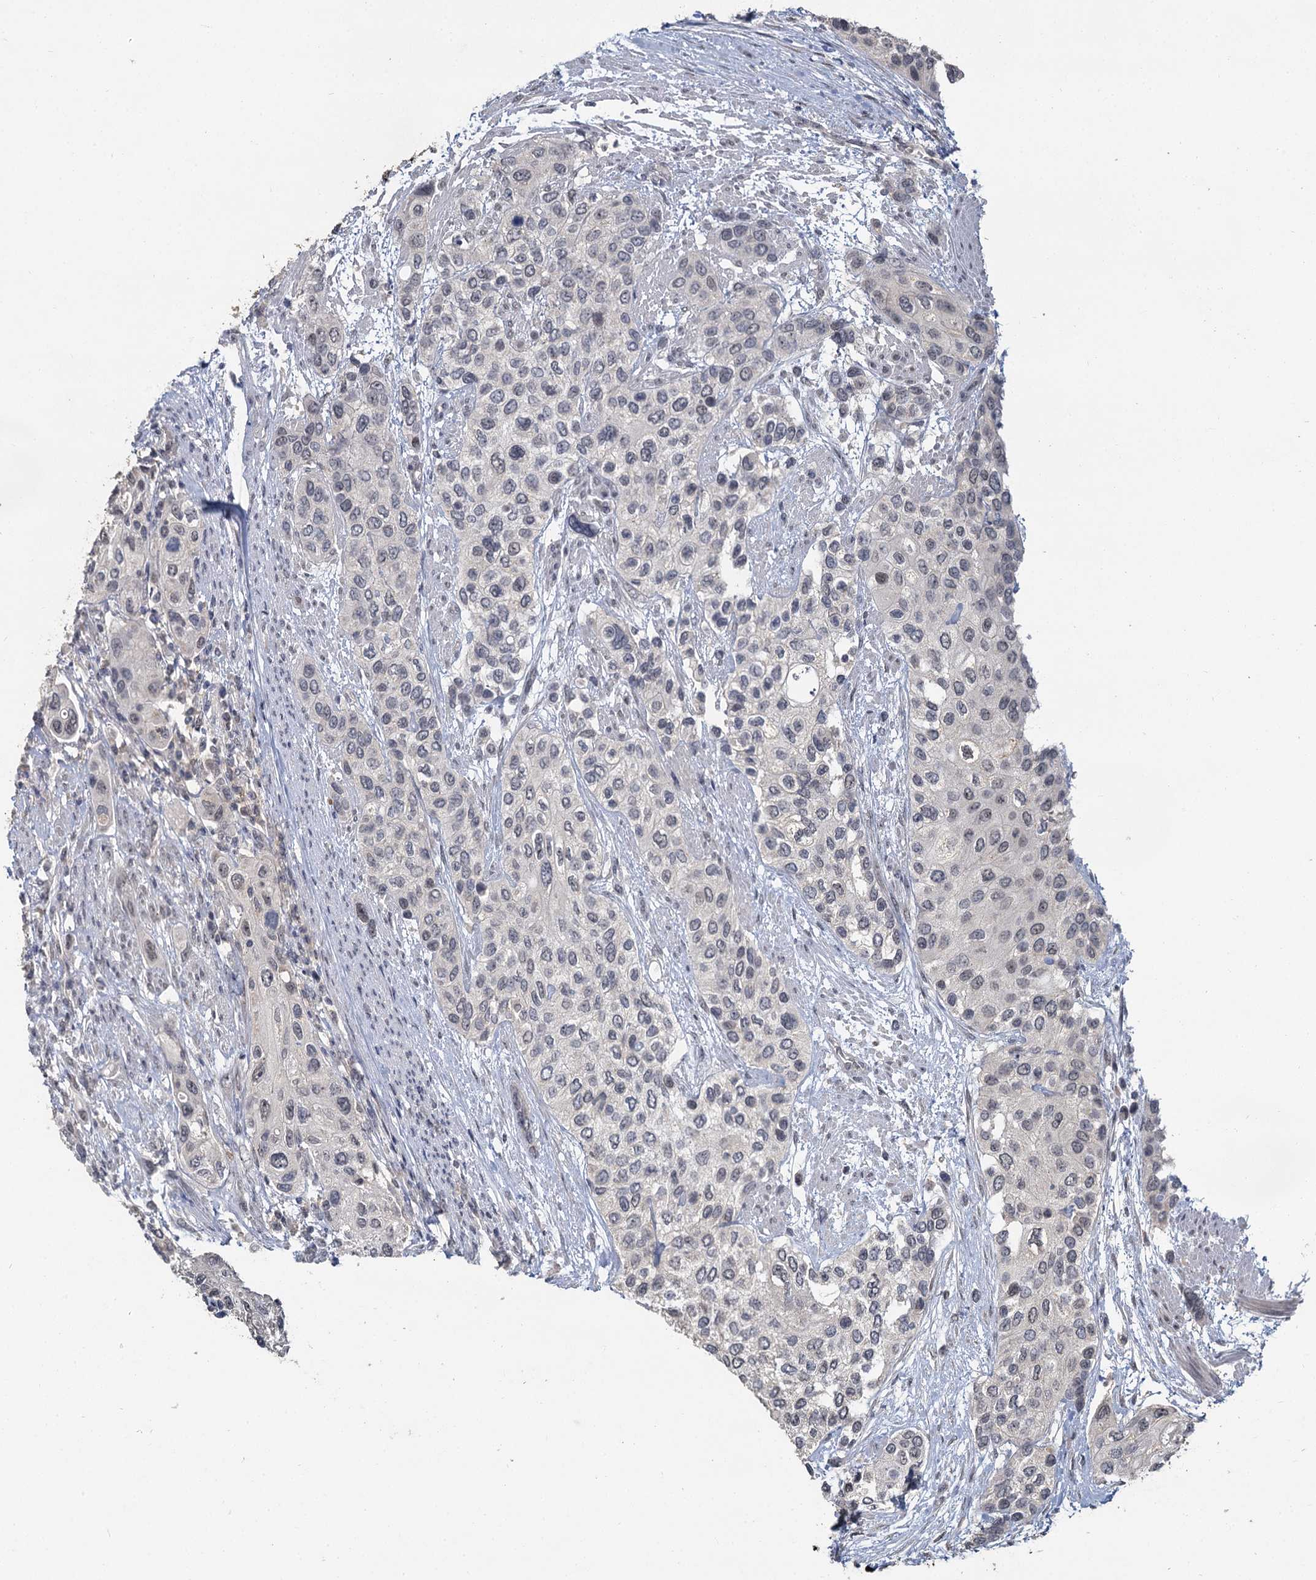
{"staining": {"intensity": "negative", "quantity": "none", "location": "none"}, "tissue": "urothelial cancer", "cell_type": "Tumor cells", "image_type": "cancer", "snomed": [{"axis": "morphology", "description": "Normal tissue, NOS"}, {"axis": "morphology", "description": "Urothelial carcinoma, High grade"}, {"axis": "topography", "description": "Vascular tissue"}, {"axis": "topography", "description": "Urinary bladder"}], "caption": "Human high-grade urothelial carcinoma stained for a protein using IHC exhibits no positivity in tumor cells.", "gene": "MUCL1", "patient": {"sex": "female", "age": 56}}